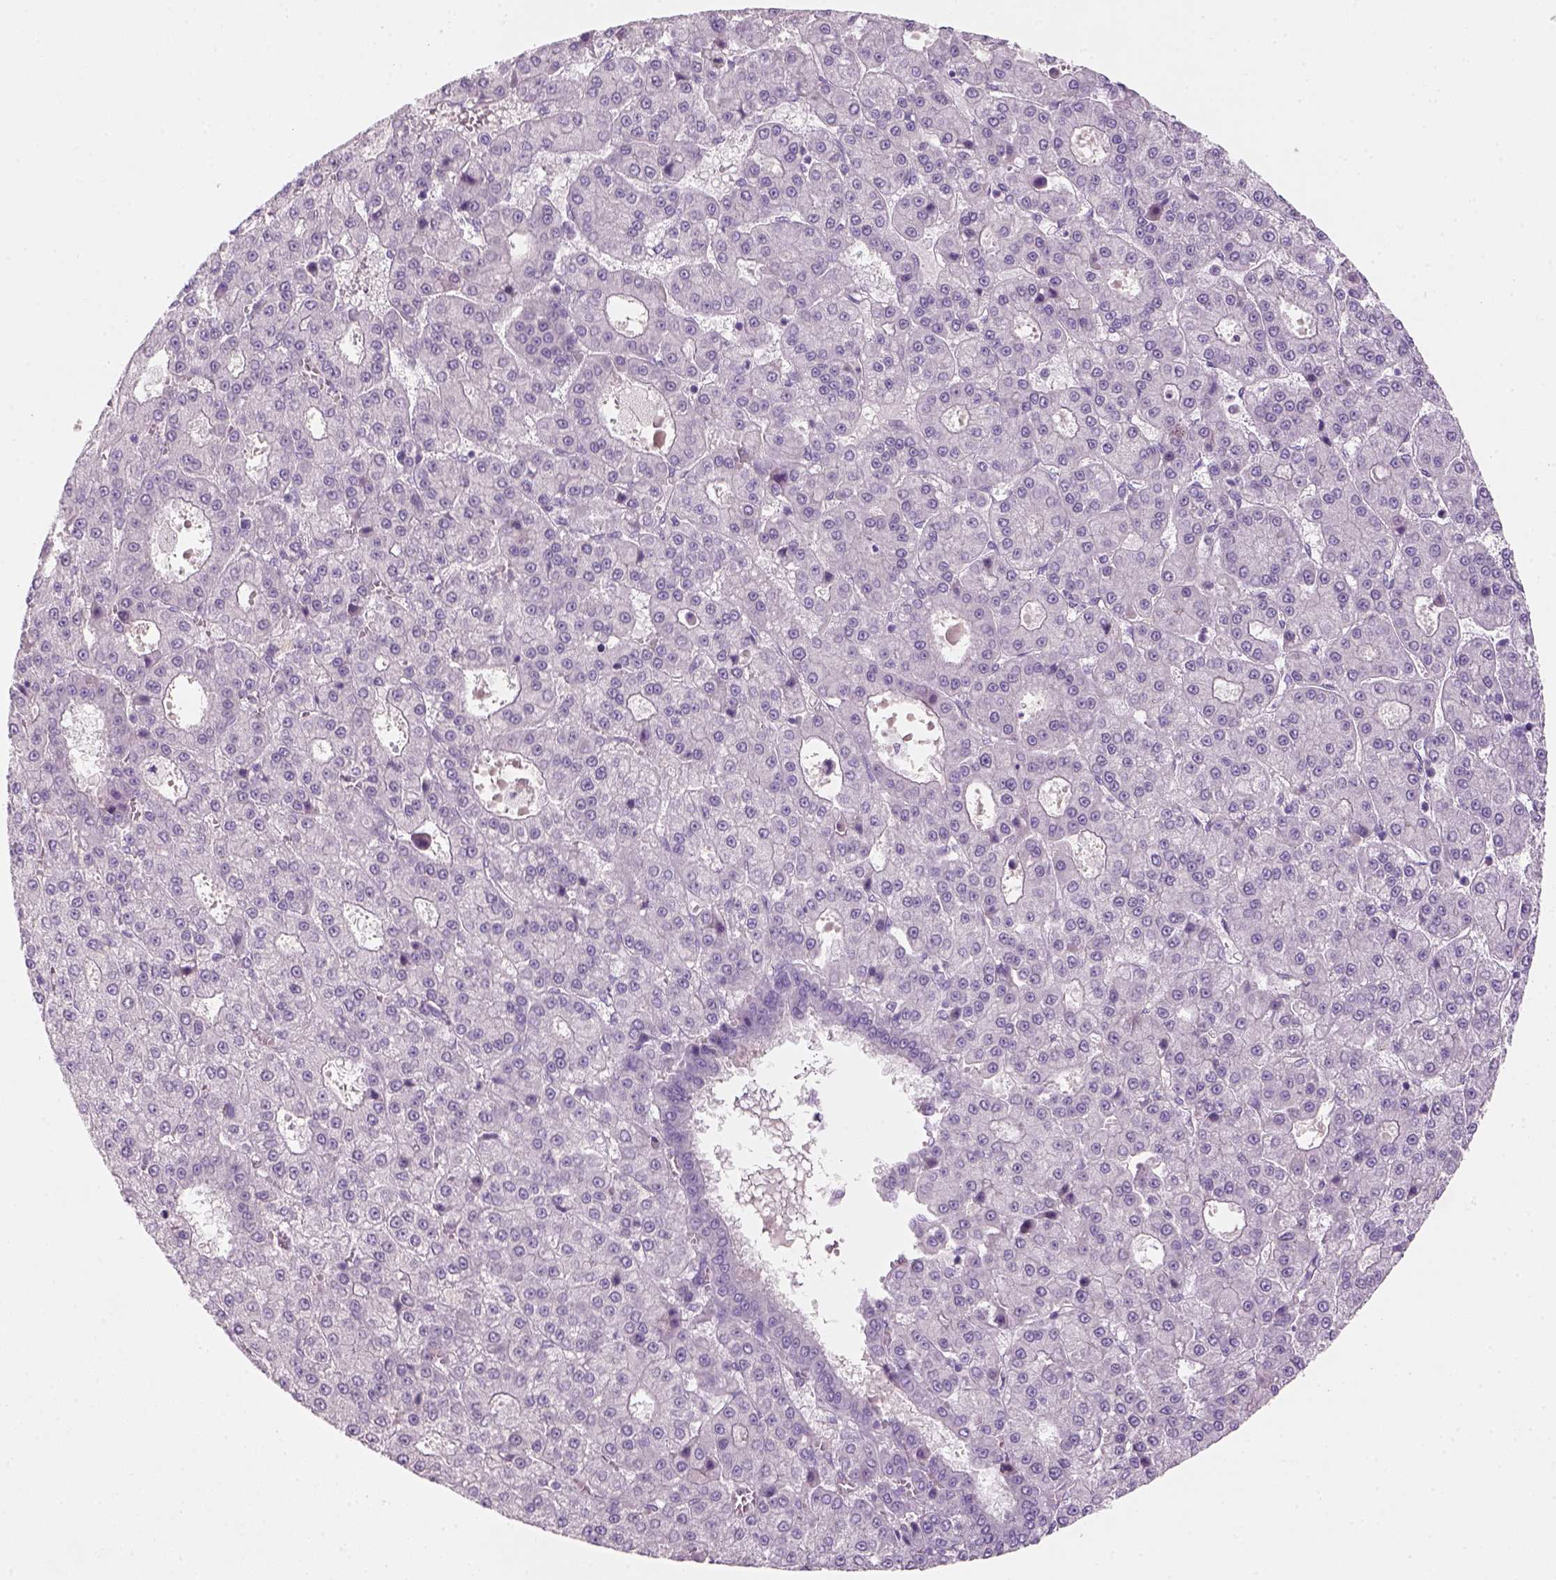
{"staining": {"intensity": "negative", "quantity": "none", "location": "none"}, "tissue": "liver cancer", "cell_type": "Tumor cells", "image_type": "cancer", "snomed": [{"axis": "morphology", "description": "Carcinoma, Hepatocellular, NOS"}, {"axis": "topography", "description": "Liver"}], "caption": "Tumor cells are negative for brown protein staining in hepatocellular carcinoma (liver). (Stains: DAB (3,3'-diaminobenzidine) IHC with hematoxylin counter stain, Microscopy: brightfield microscopy at high magnification).", "gene": "KRT25", "patient": {"sex": "male", "age": 70}}